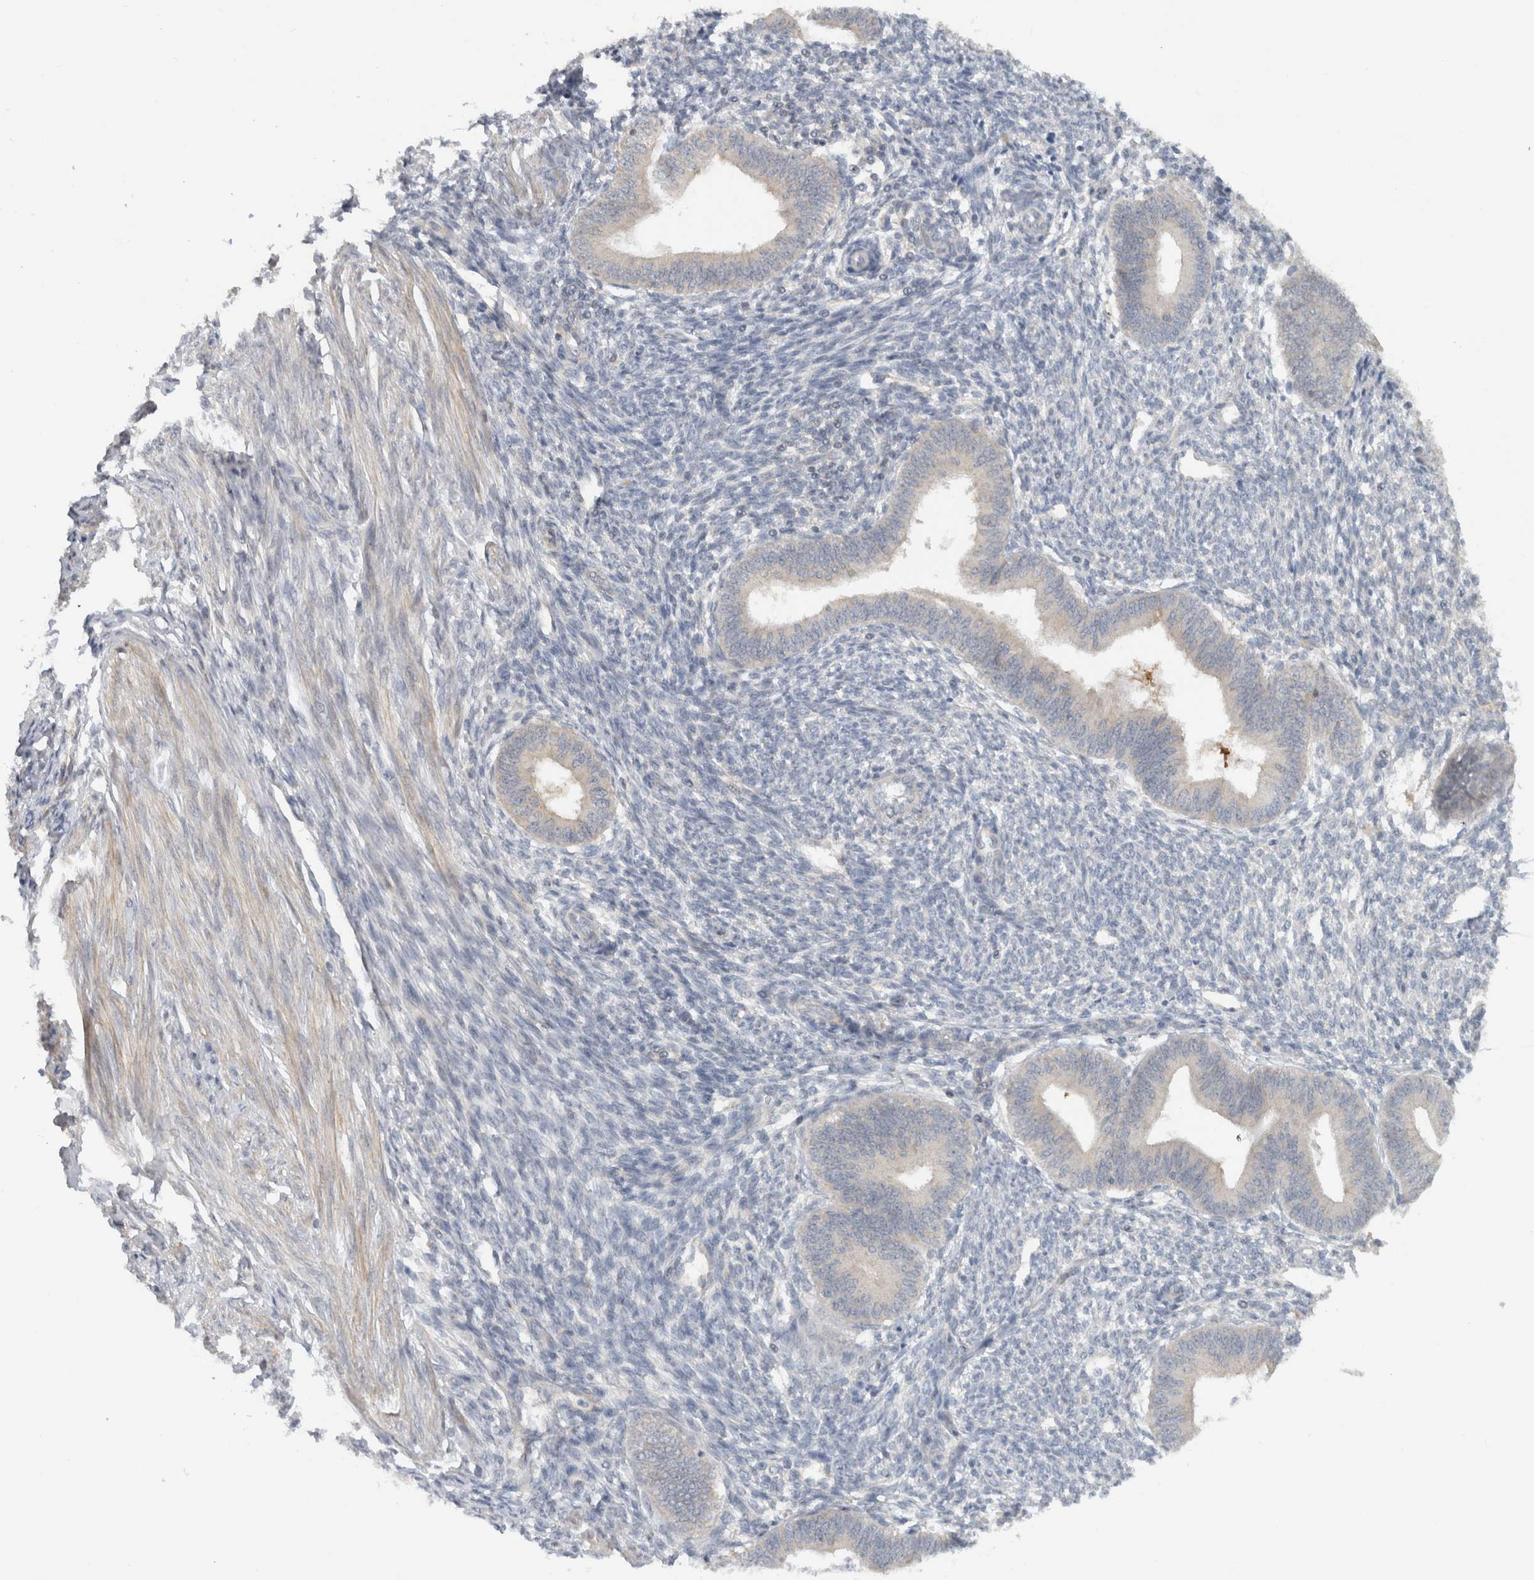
{"staining": {"intensity": "weak", "quantity": "<25%", "location": "cytoplasmic/membranous"}, "tissue": "endometrium", "cell_type": "Cells in endometrial stroma", "image_type": "normal", "snomed": [{"axis": "morphology", "description": "Normal tissue, NOS"}, {"axis": "topography", "description": "Endometrium"}], "caption": "An IHC histopathology image of unremarkable endometrium is shown. There is no staining in cells in endometrial stroma of endometrium. The staining is performed using DAB brown chromogen with nuclei counter-stained in using hematoxylin.", "gene": "ERCC6L2", "patient": {"sex": "female", "age": 46}}